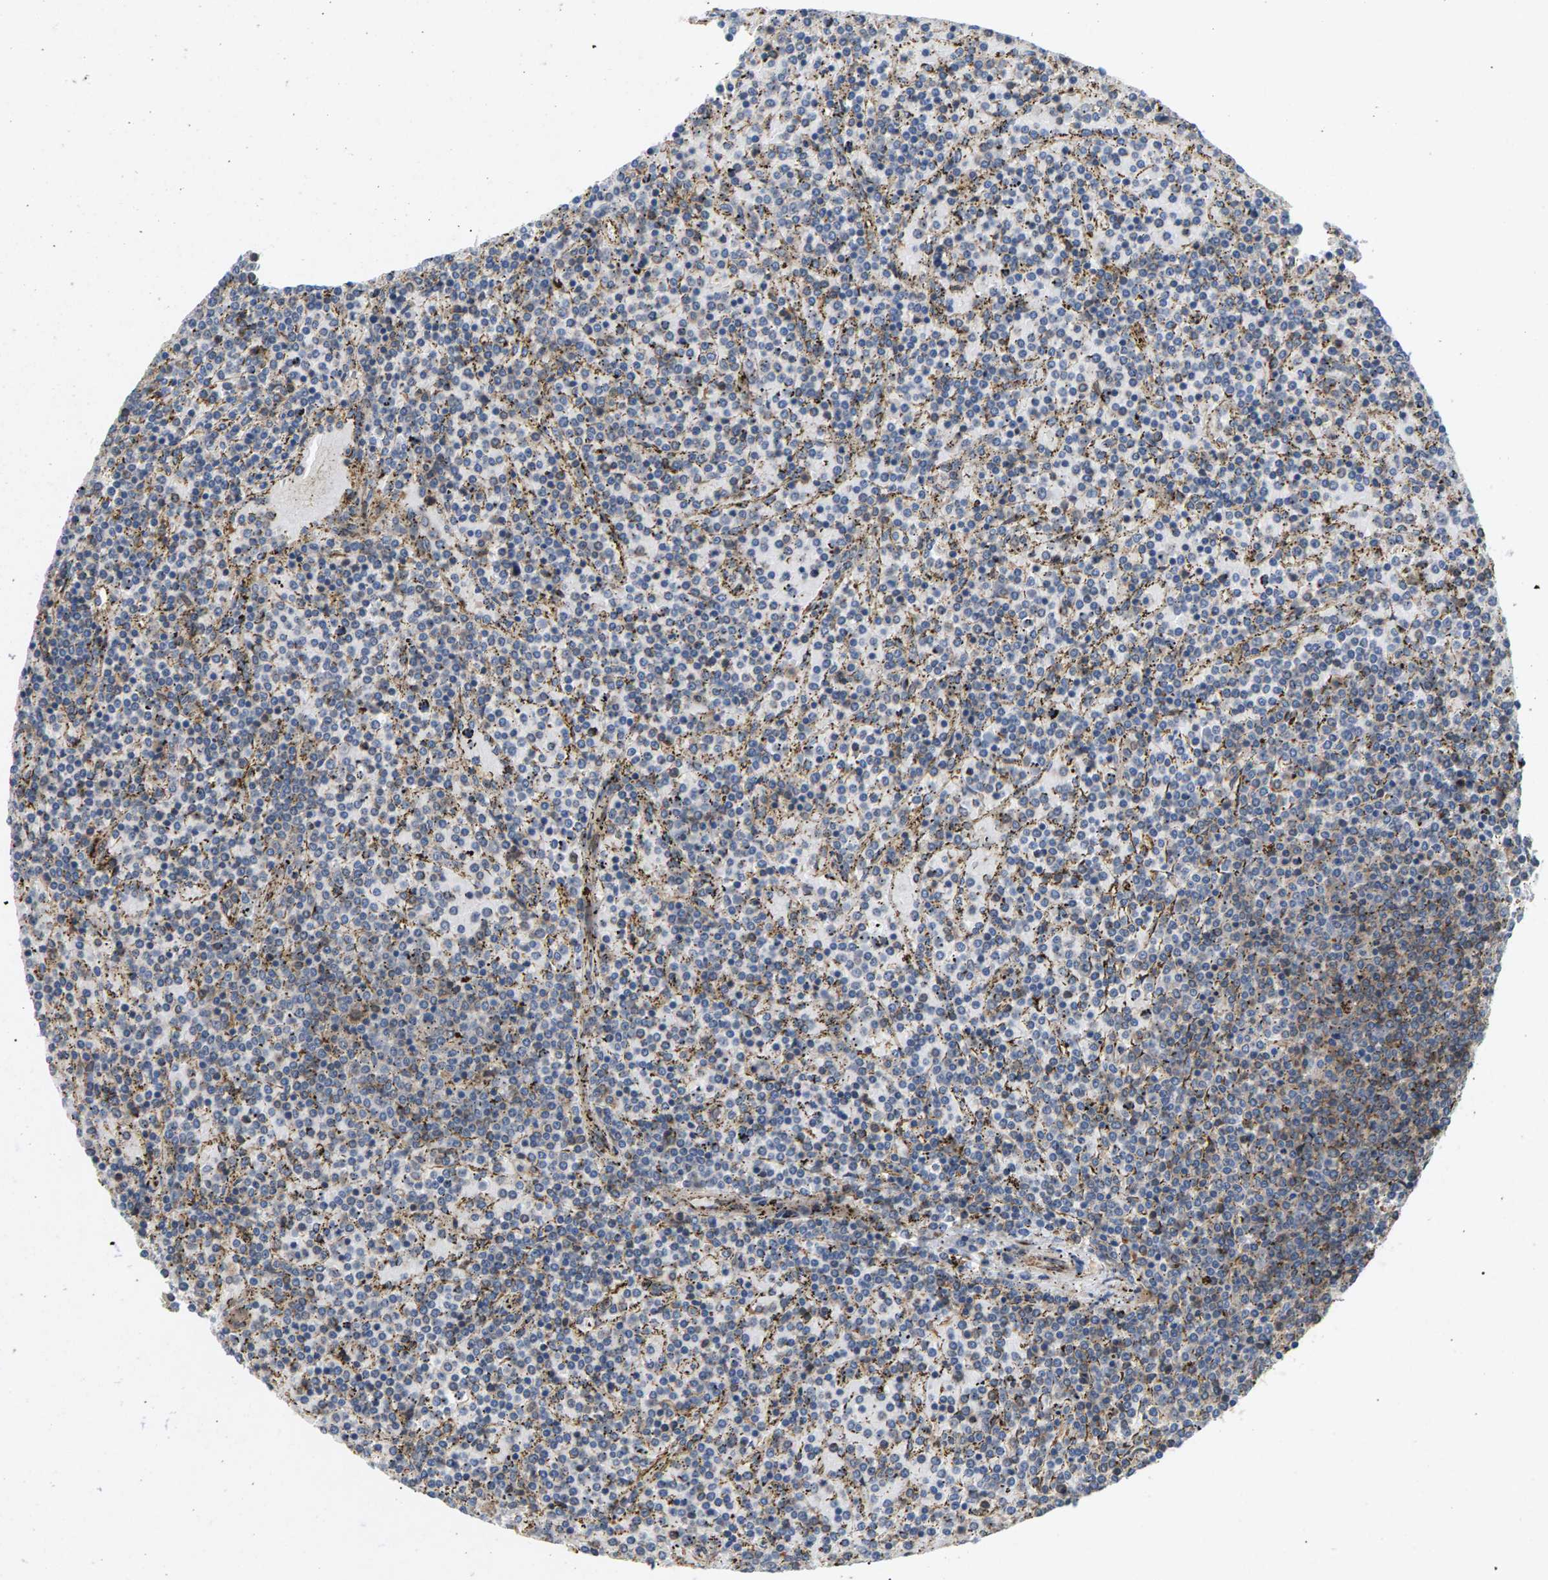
{"staining": {"intensity": "weak", "quantity": "<25%", "location": "cytoplasmic/membranous"}, "tissue": "lymphoma", "cell_type": "Tumor cells", "image_type": "cancer", "snomed": [{"axis": "morphology", "description": "Malignant lymphoma, non-Hodgkin's type, Low grade"}, {"axis": "topography", "description": "Spleen"}], "caption": "A photomicrograph of malignant lymphoma, non-Hodgkin's type (low-grade) stained for a protein reveals no brown staining in tumor cells.", "gene": "MAP2K5", "patient": {"sex": "female", "age": 77}}